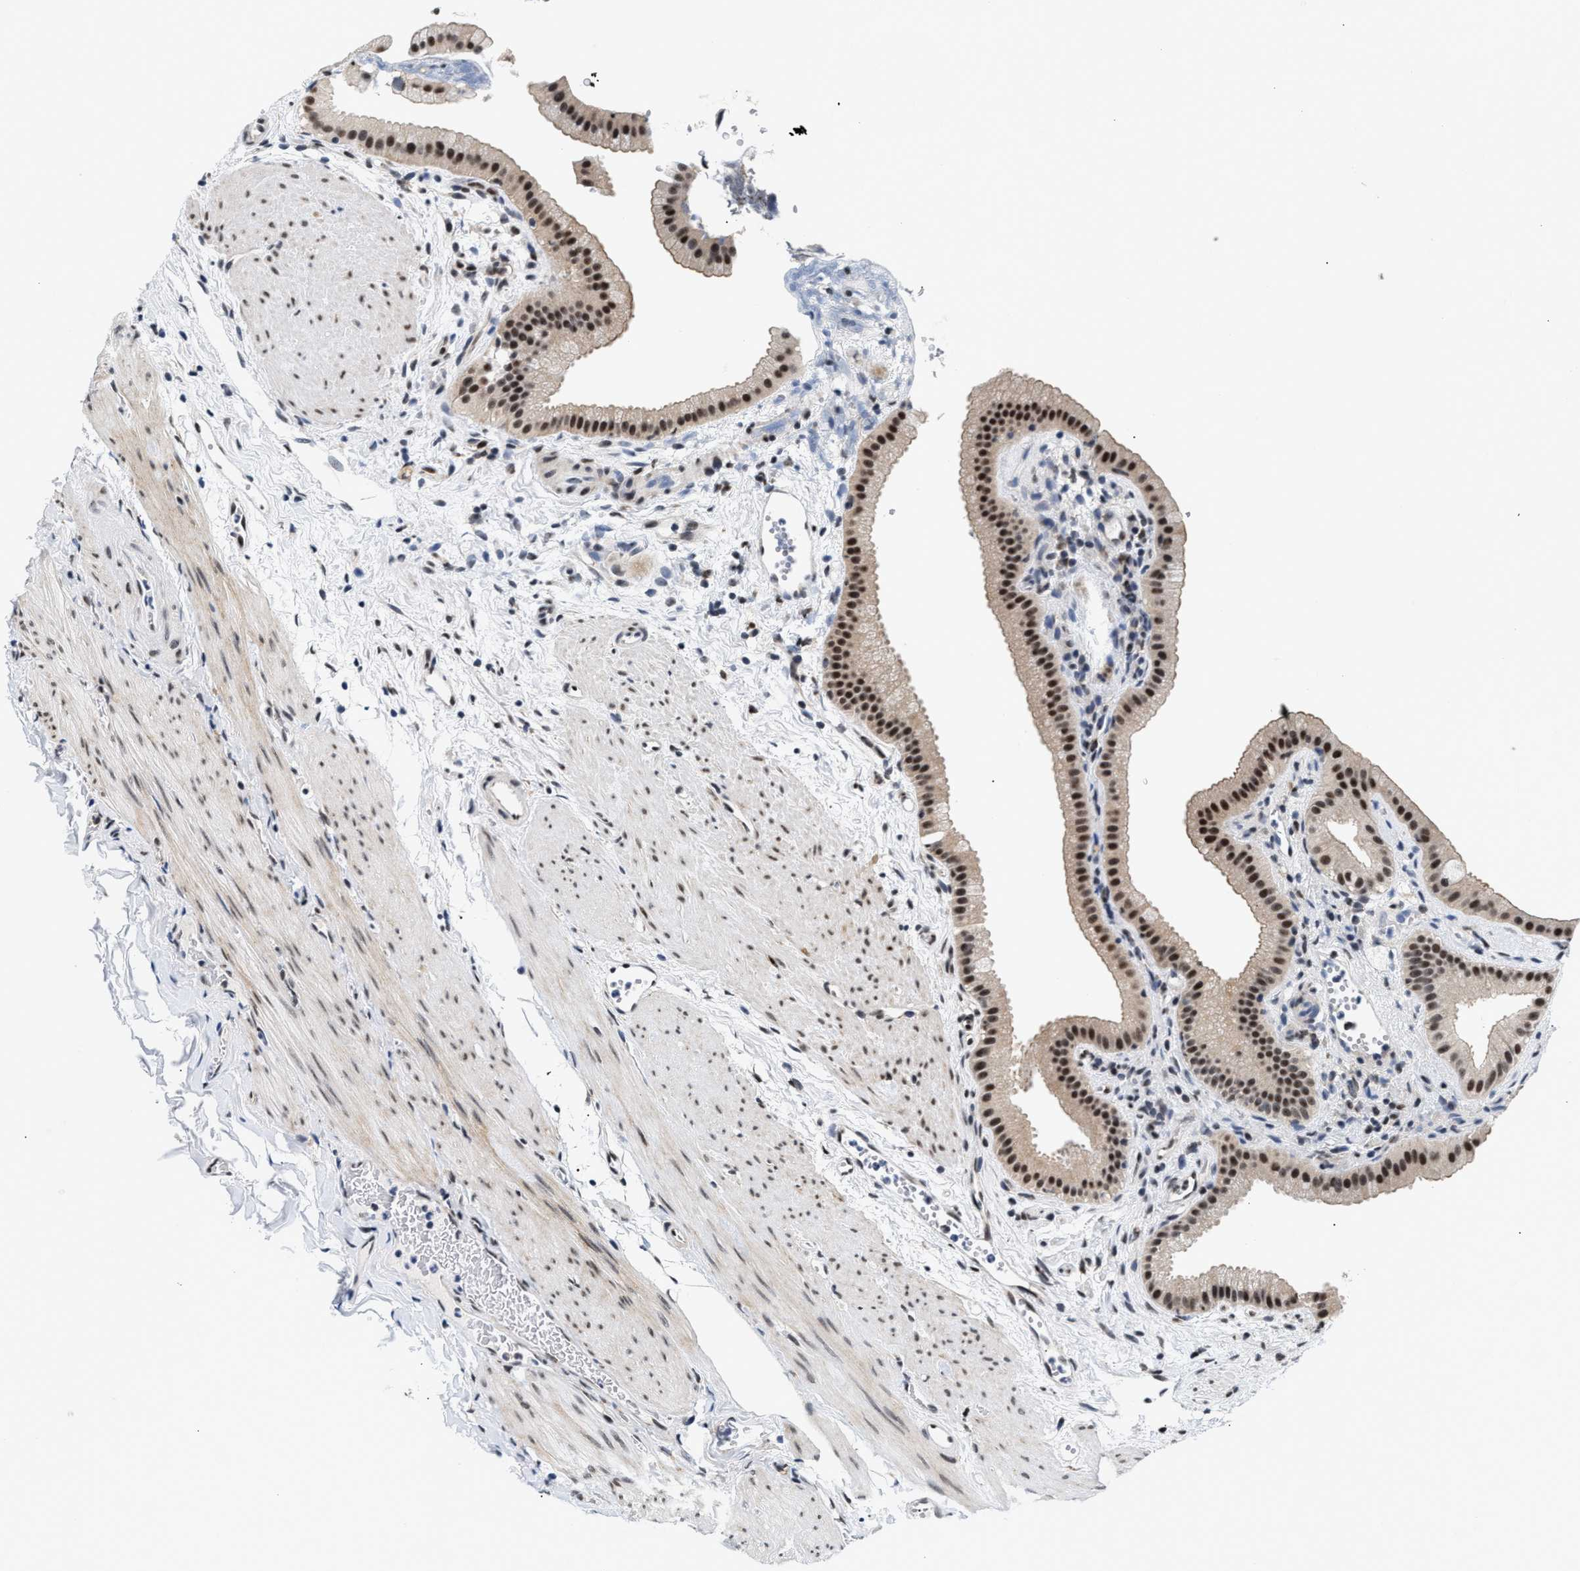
{"staining": {"intensity": "moderate", "quantity": ">75%", "location": "nuclear"}, "tissue": "gallbladder", "cell_type": "Glandular cells", "image_type": "normal", "snomed": [{"axis": "morphology", "description": "Normal tissue, NOS"}, {"axis": "topography", "description": "Gallbladder"}], "caption": "A brown stain shows moderate nuclear expression of a protein in glandular cells of unremarkable human gallbladder. The protein is shown in brown color, while the nuclei are stained blue.", "gene": "THOC1", "patient": {"sex": "female", "age": 64}}